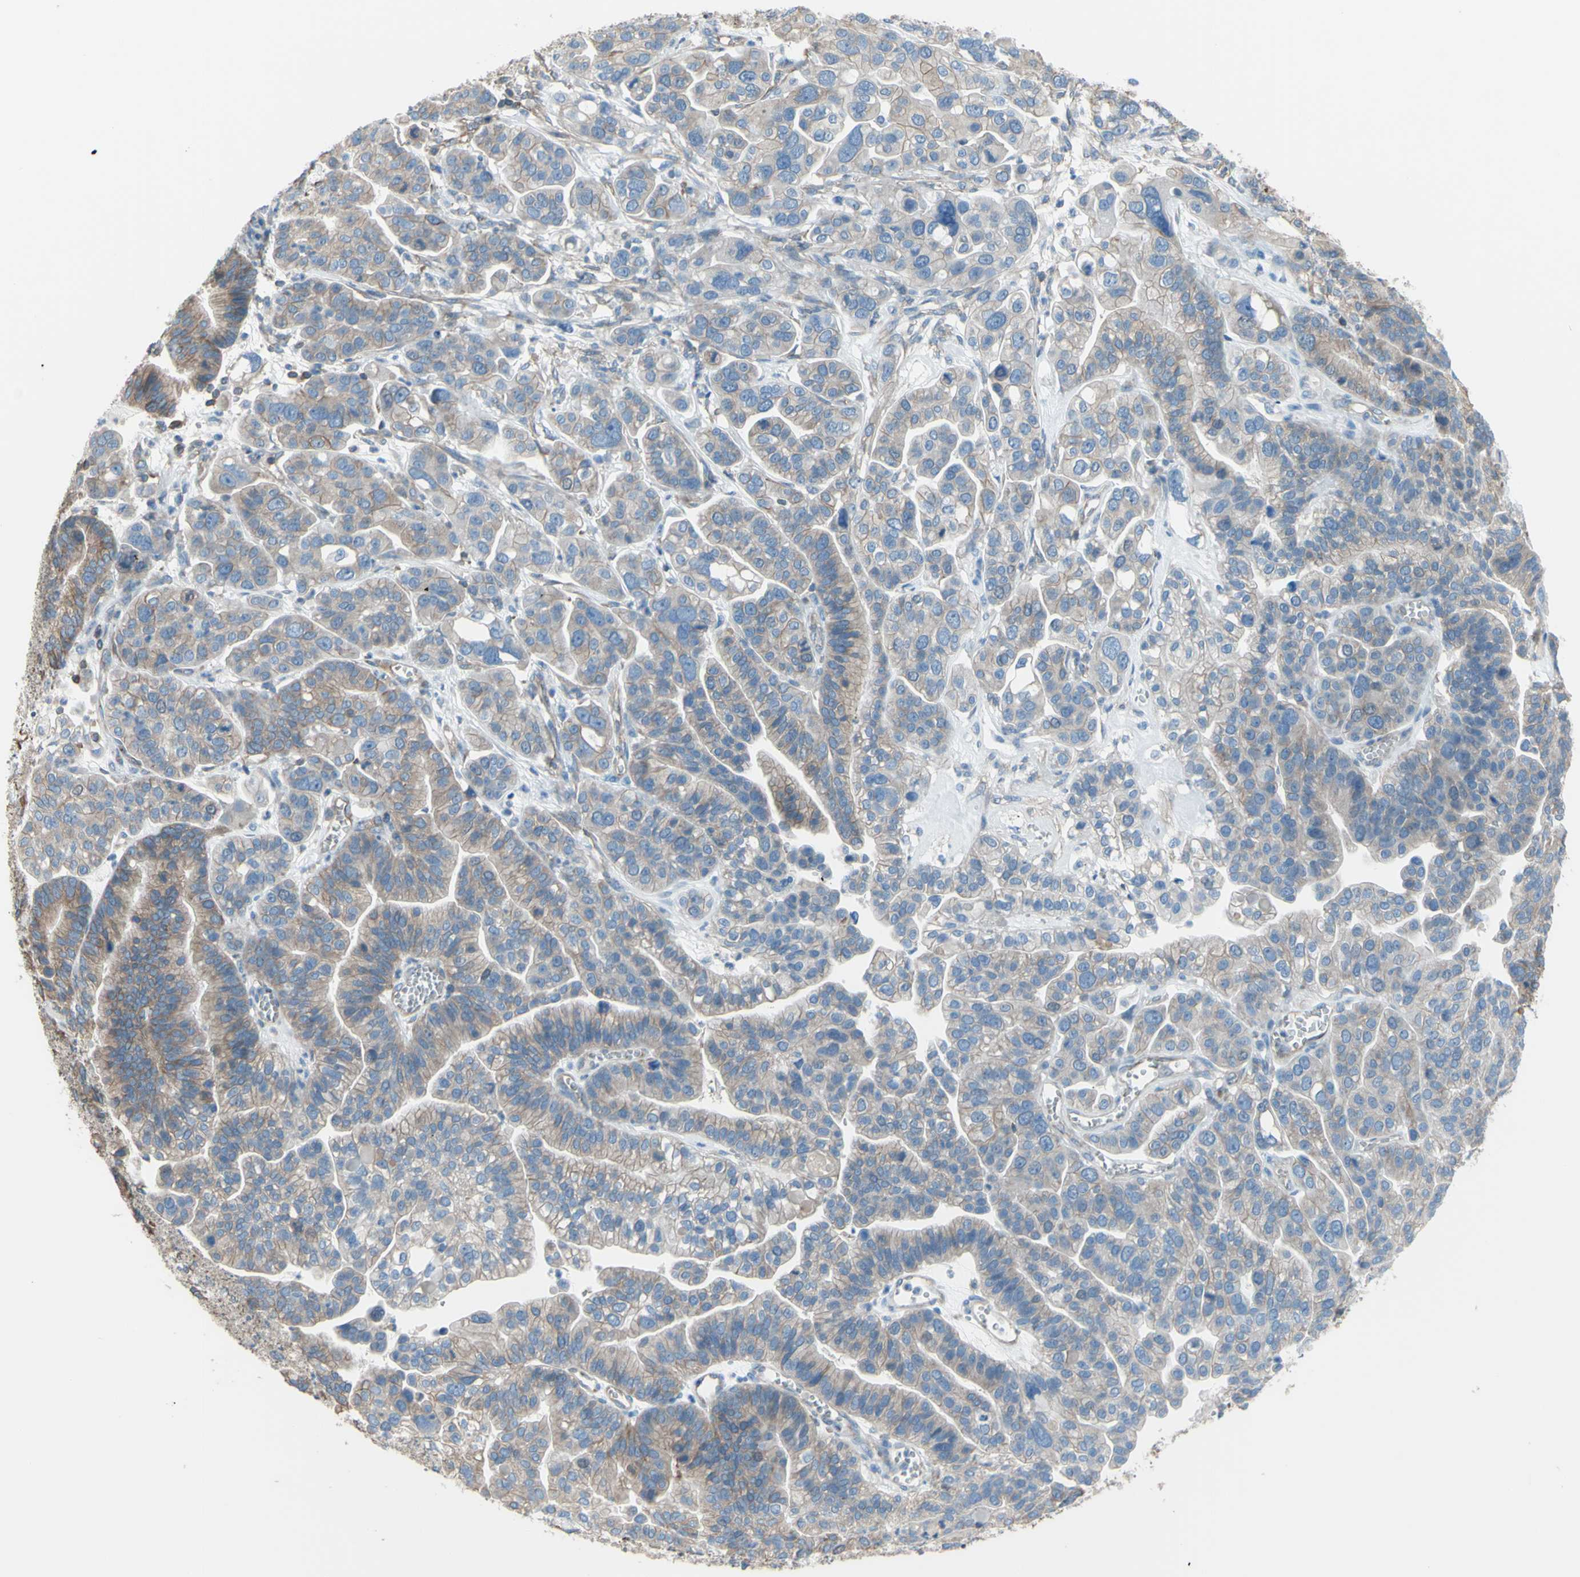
{"staining": {"intensity": "moderate", "quantity": ">75%", "location": "cytoplasmic/membranous"}, "tissue": "ovarian cancer", "cell_type": "Tumor cells", "image_type": "cancer", "snomed": [{"axis": "morphology", "description": "Cystadenocarcinoma, serous, NOS"}, {"axis": "topography", "description": "Ovary"}], "caption": "A micrograph of ovarian cancer stained for a protein exhibits moderate cytoplasmic/membranous brown staining in tumor cells. Using DAB (brown) and hematoxylin (blue) stains, captured at high magnification using brightfield microscopy.", "gene": "ADD1", "patient": {"sex": "female", "age": 56}}